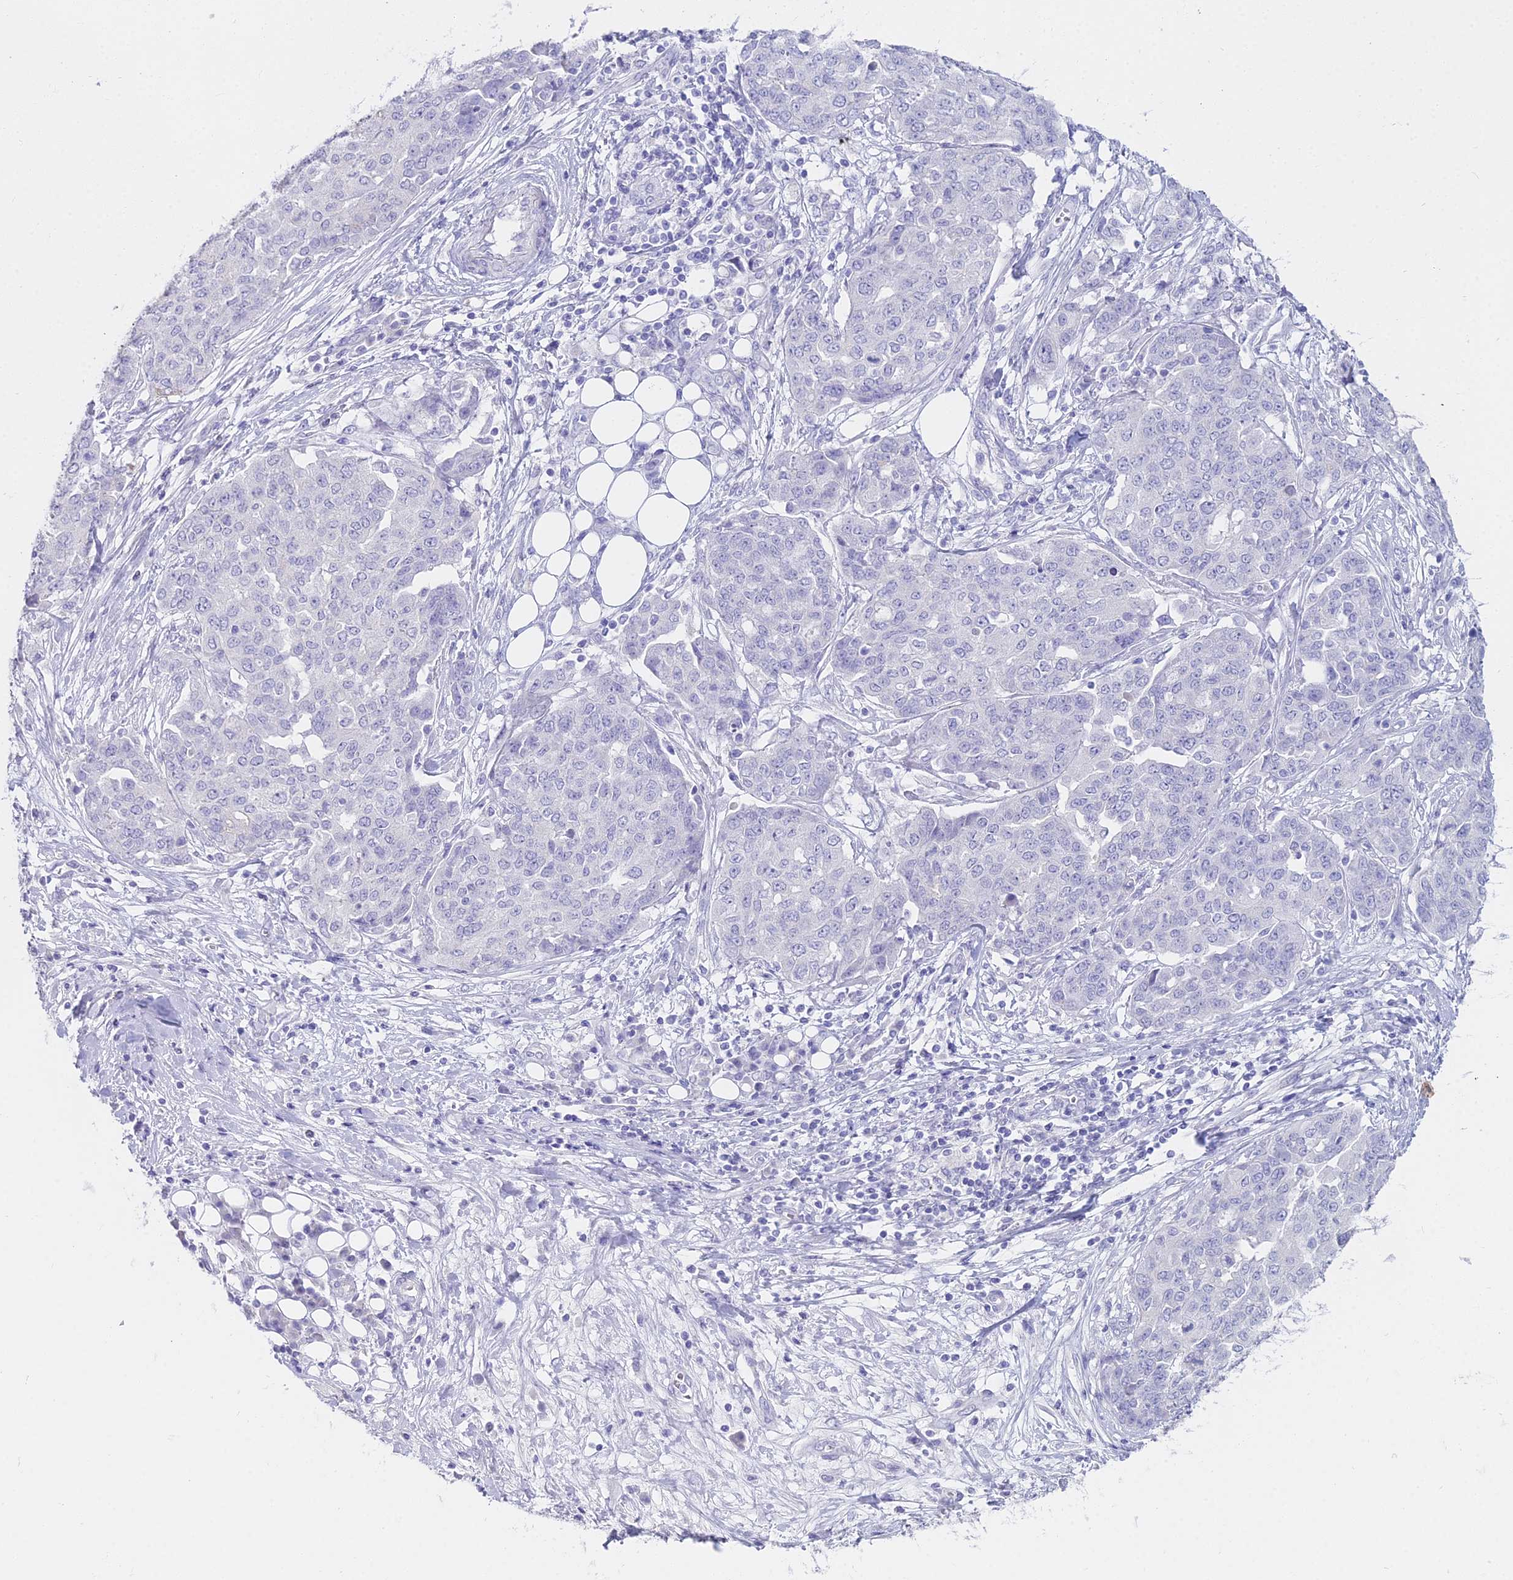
{"staining": {"intensity": "negative", "quantity": "none", "location": "none"}, "tissue": "ovarian cancer", "cell_type": "Tumor cells", "image_type": "cancer", "snomed": [{"axis": "morphology", "description": "Cystadenocarcinoma, serous, NOS"}, {"axis": "topography", "description": "Soft tissue"}, {"axis": "topography", "description": "Ovary"}], "caption": "A high-resolution micrograph shows immunohistochemistry staining of ovarian cancer, which demonstrates no significant expression in tumor cells.", "gene": "ALPP", "patient": {"sex": "female", "age": 57}}